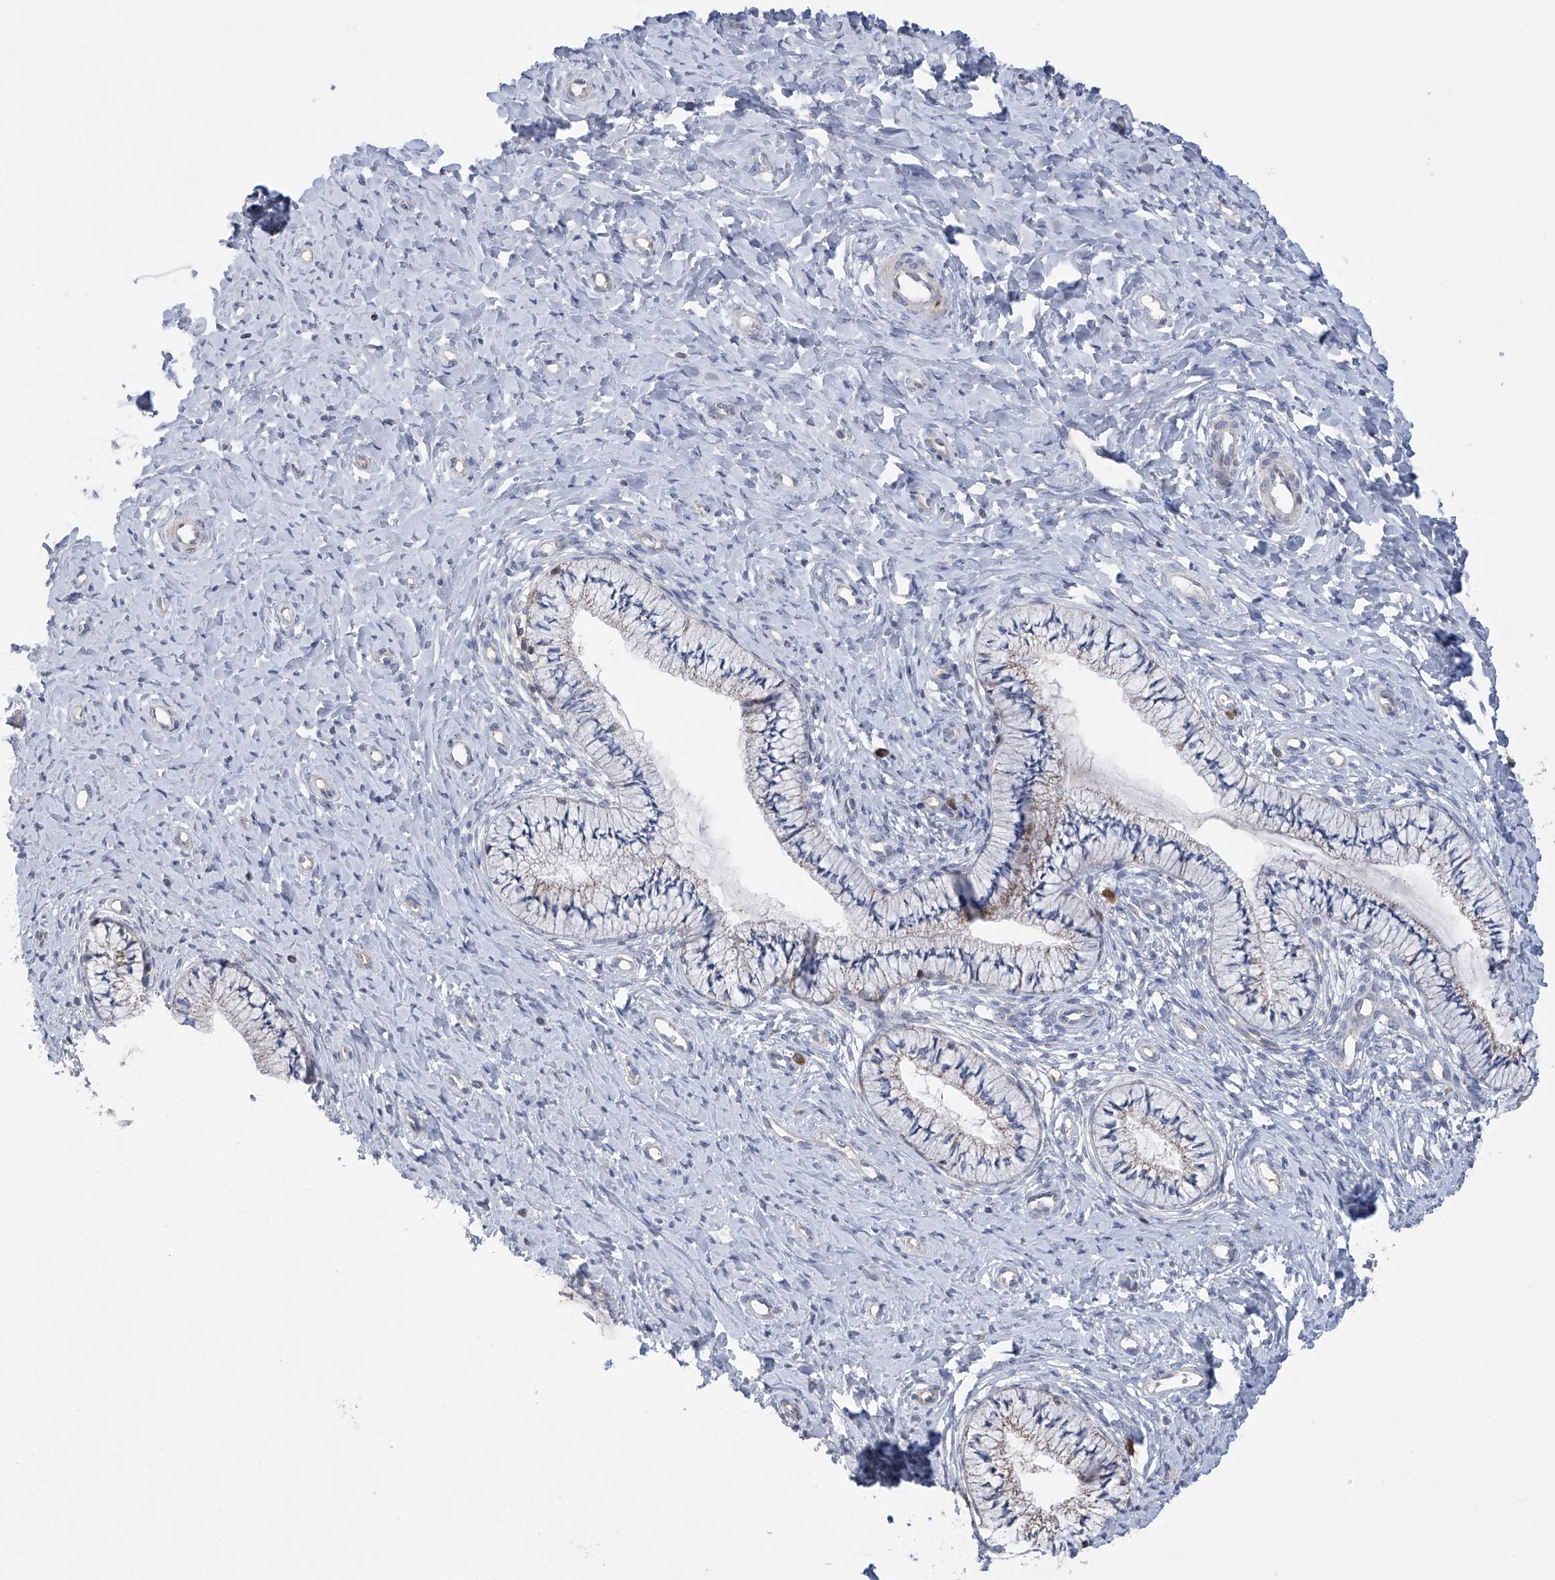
{"staining": {"intensity": "weak", "quantity": "<25%", "location": "cytoplasmic/membranous"}, "tissue": "cervix", "cell_type": "Glandular cells", "image_type": "normal", "snomed": [{"axis": "morphology", "description": "Normal tissue, NOS"}, {"axis": "topography", "description": "Cervix"}], "caption": "DAB immunohistochemical staining of benign cervix reveals no significant expression in glandular cells.", "gene": "SLCO4A1", "patient": {"sex": "female", "age": 36}}